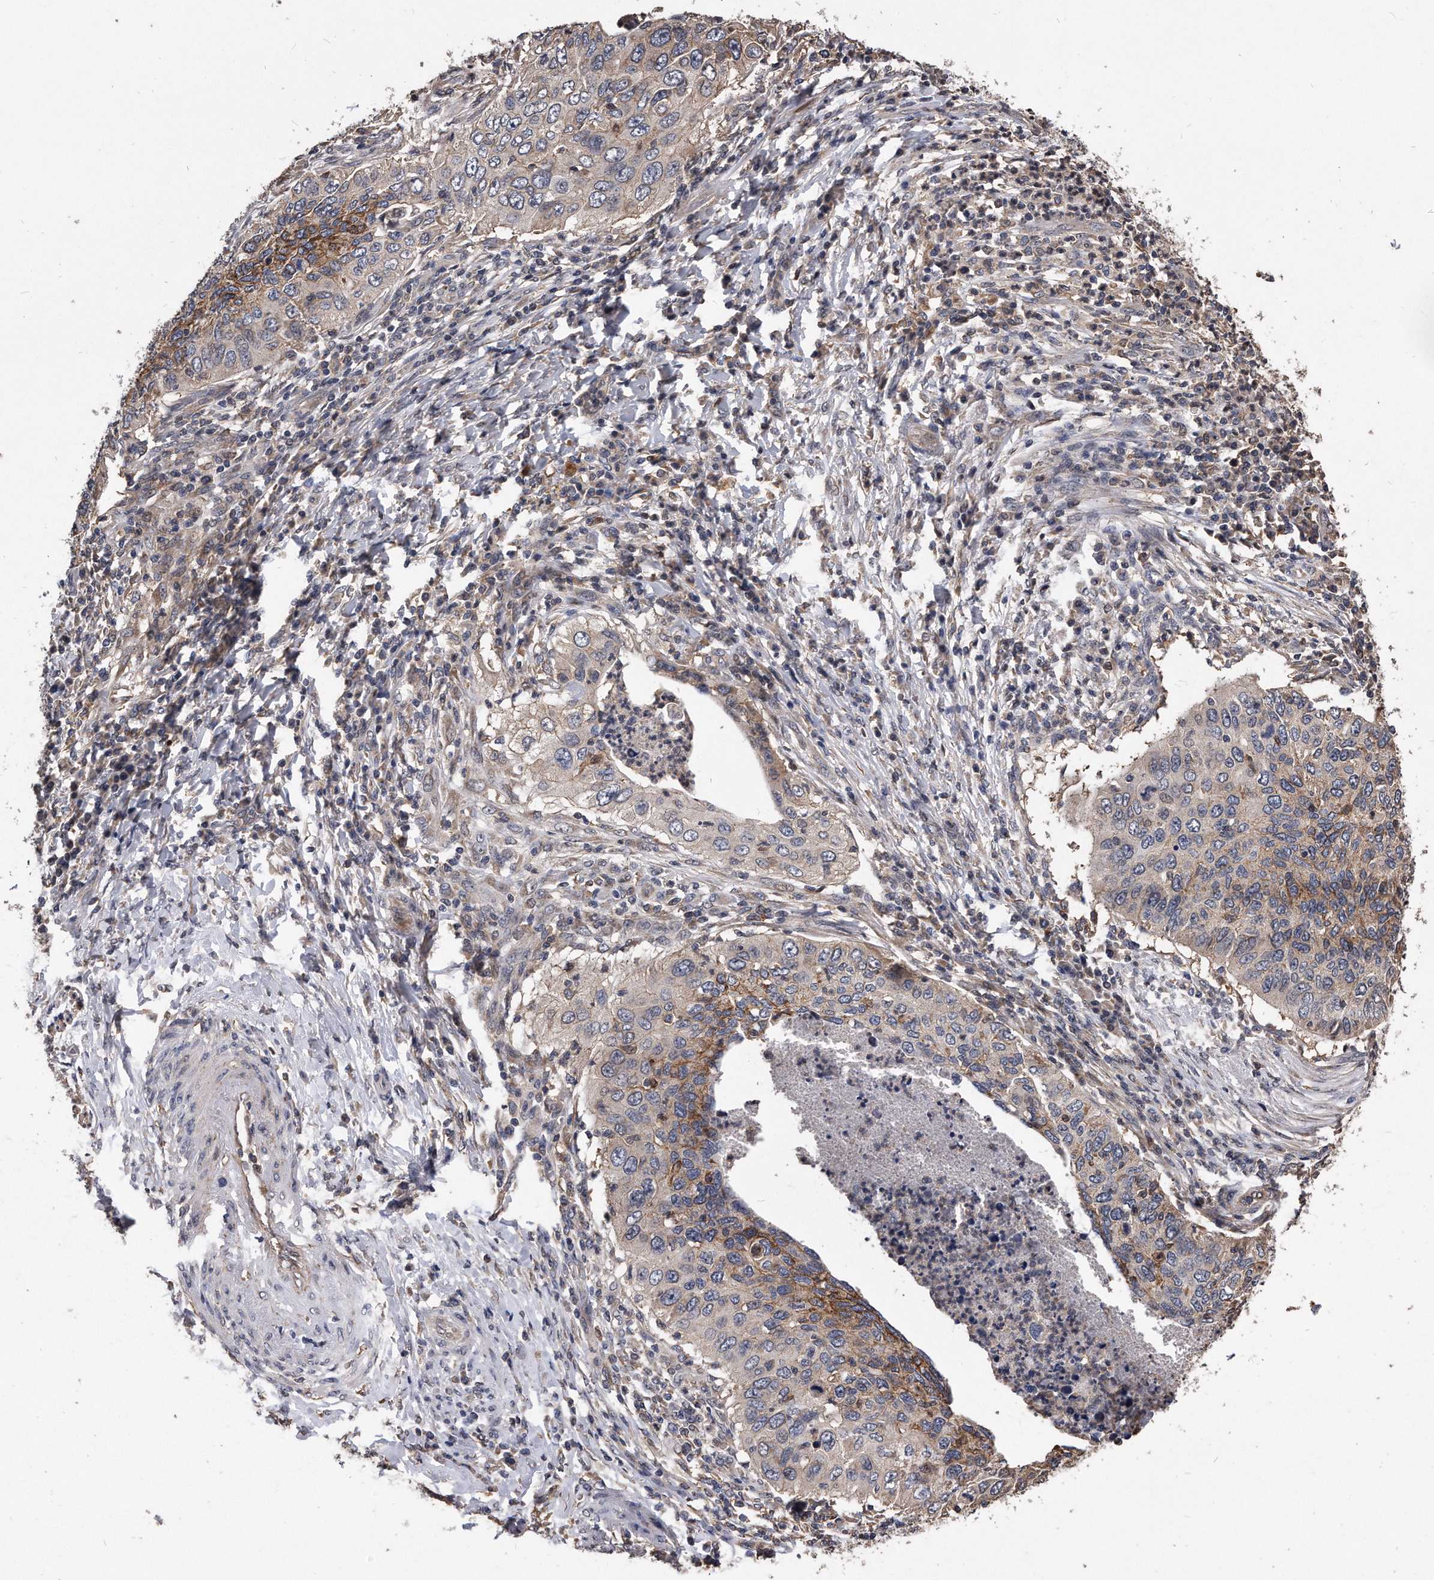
{"staining": {"intensity": "moderate", "quantity": "<25%", "location": "cytoplasmic/membranous"}, "tissue": "cervical cancer", "cell_type": "Tumor cells", "image_type": "cancer", "snomed": [{"axis": "morphology", "description": "Squamous cell carcinoma, NOS"}, {"axis": "topography", "description": "Cervix"}], "caption": "Cervical cancer (squamous cell carcinoma) was stained to show a protein in brown. There is low levels of moderate cytoplasmic/membranous positivity in approximately <25% of tumor cells. The staining is performed using DAB brown chromogen to label protein expression. The nuclei are counter-stained blue using hematoxylin.", "gene": "IL20RA", "patient": {"sex": "female", "age": 38}}